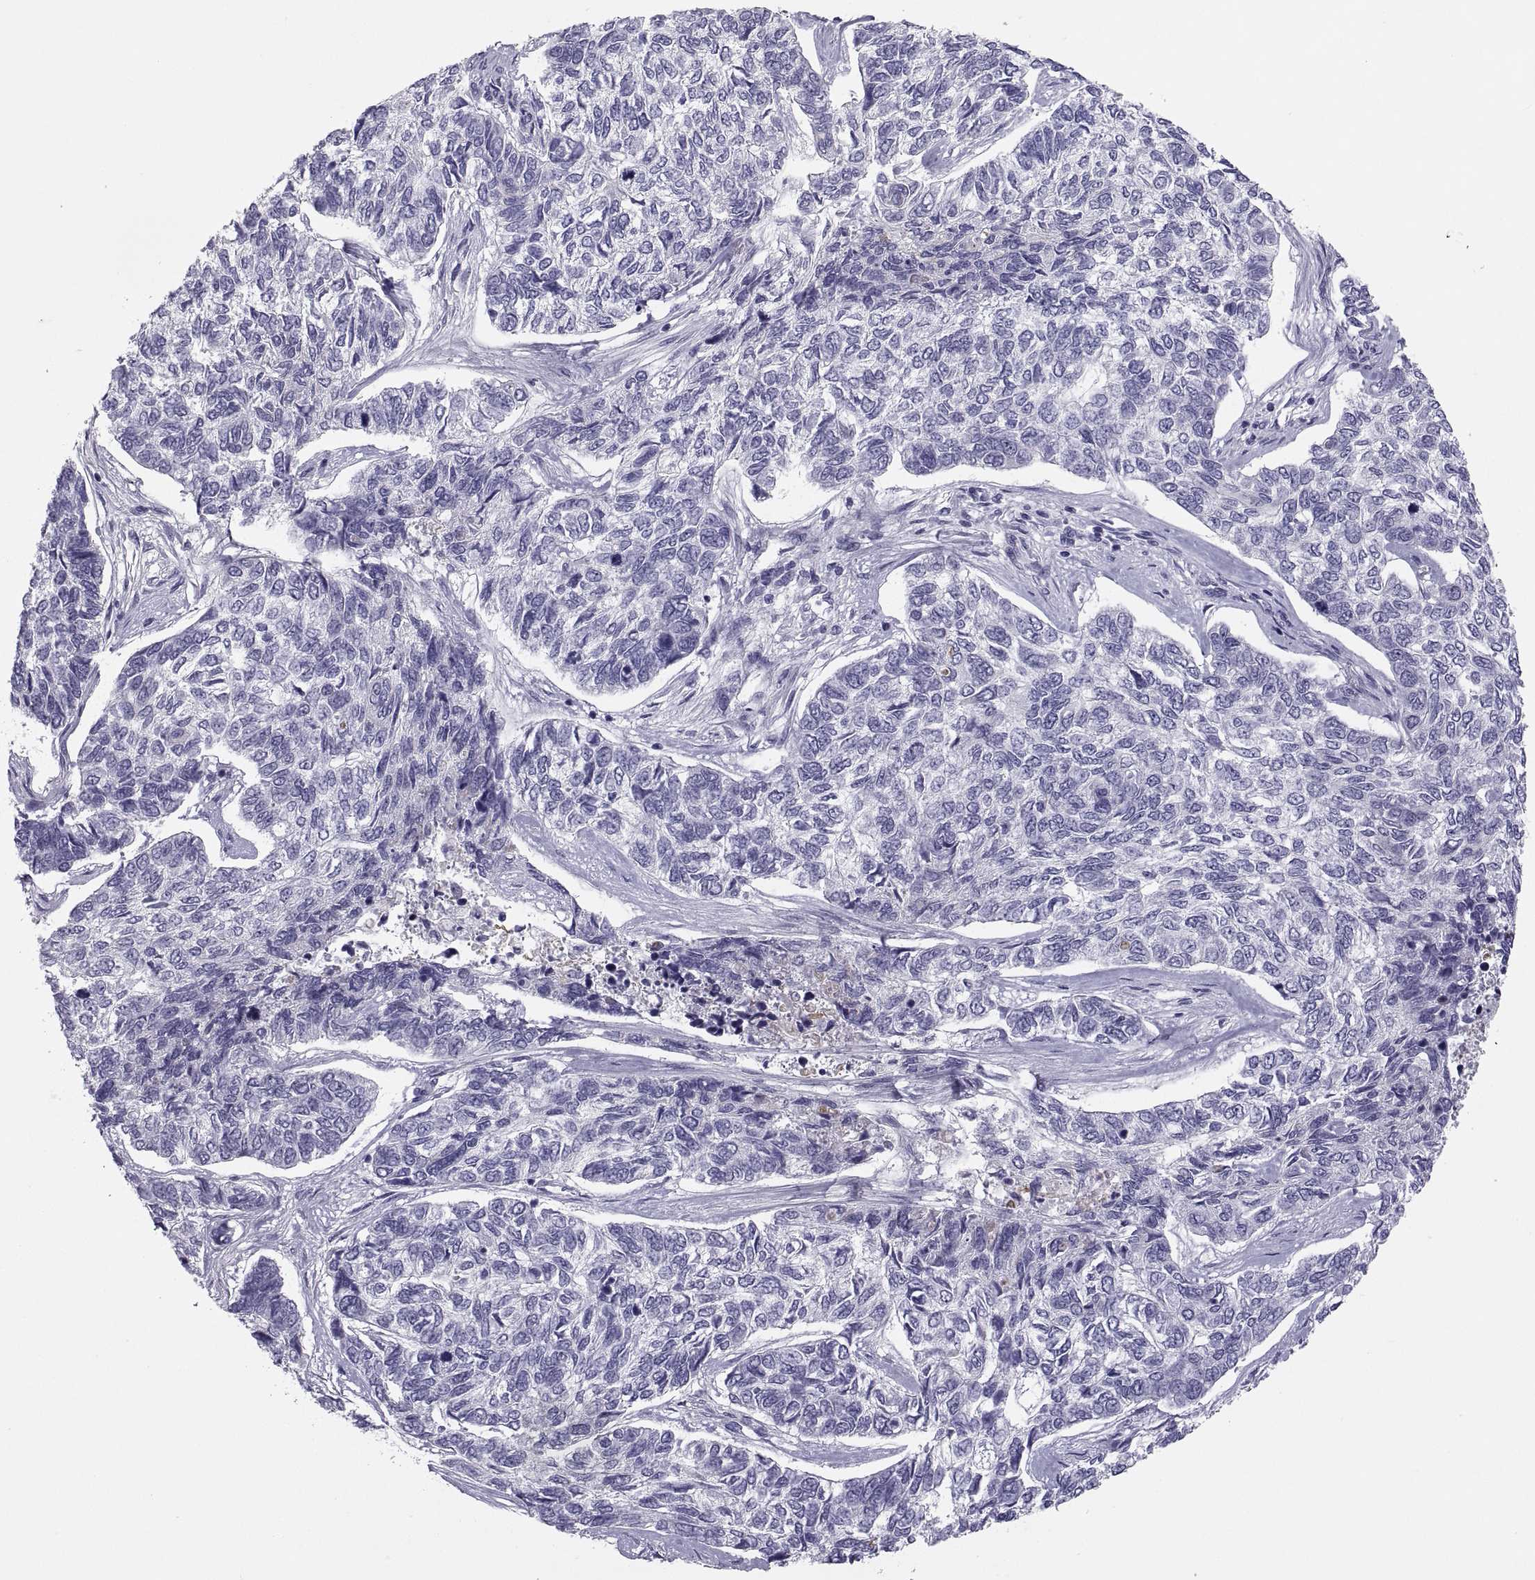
{"staining": {"intensity": "negative", "quantity": "none", "location": "none"}, "tissue": "skin cancer", "cell_type": "Tumor cells", "image_type": "cancer", "snomed": [{"axis": "morphology", "description": "Basal cell carcinoma"}, {"axis": "topography", "description": "Skin"}], "caption": "Immunohistochemical staining of skin cancer (basal cell carcinoma) exhibits no significant staining in tumor cells. (DAB (3,3'-diaminobenzidine) immunohistochemistry (IHC), high magnification).", "gene": "MAGEB2", "patient": {"sex": "female", "age": 65}}